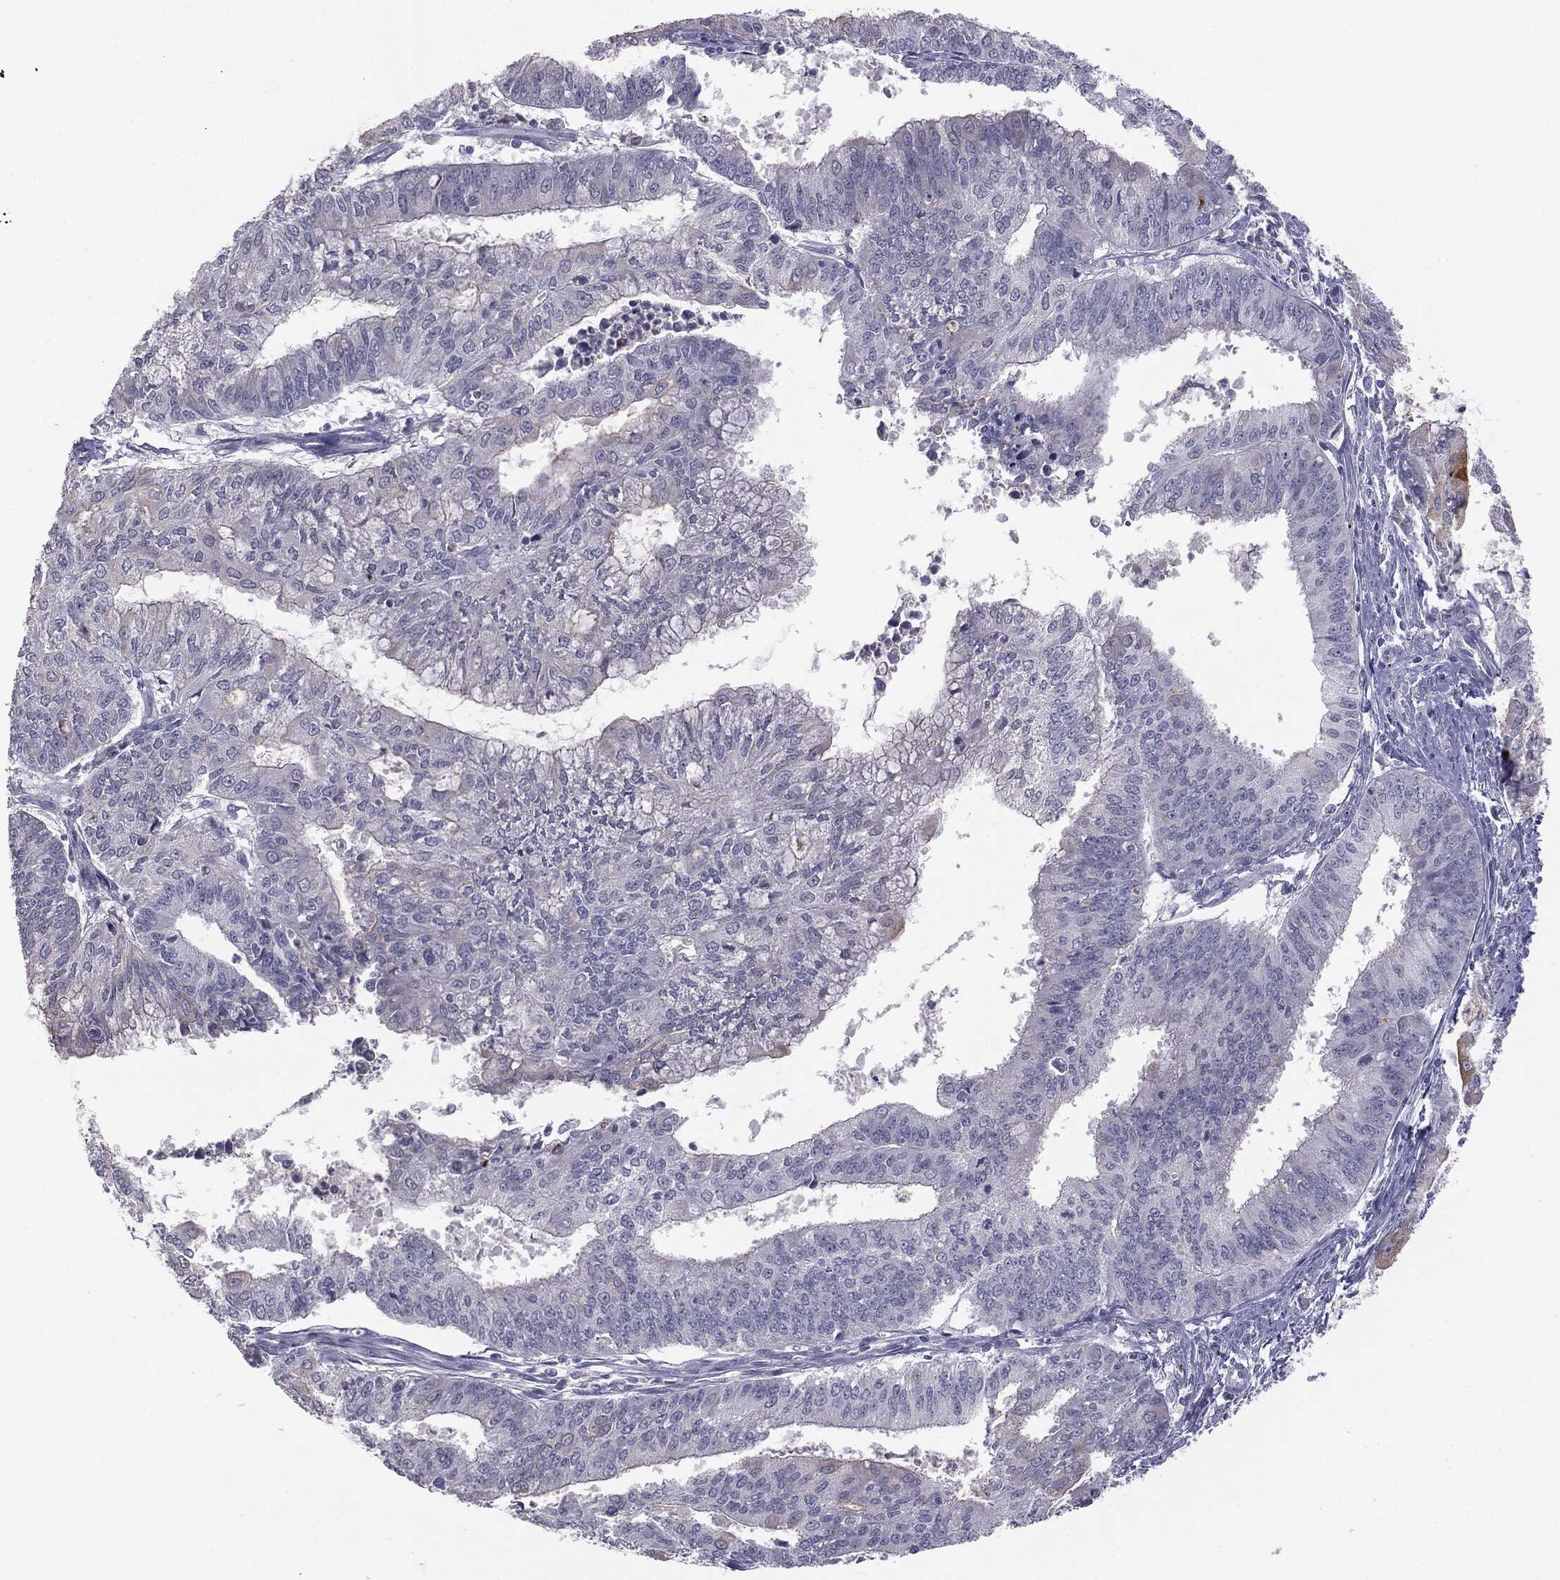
{"staining": {"intensity": "negative", "quantity": "none", "location": "none"}, "tissue": "endometrial cancer", "cell_type": "Tumor cells", "image_type": "cancer", "snomed": [{"axis": "morphology", "description": "Adenocarcinoma, NOS"}, {"axis": "topography", "description": "Endometrium"}], "caption": "An image of human adenocarcinoma (endometrial) is negative for staining in tumor cells.", "gene": "MUC1", "patient": {"sex": "female", "age": 61}}